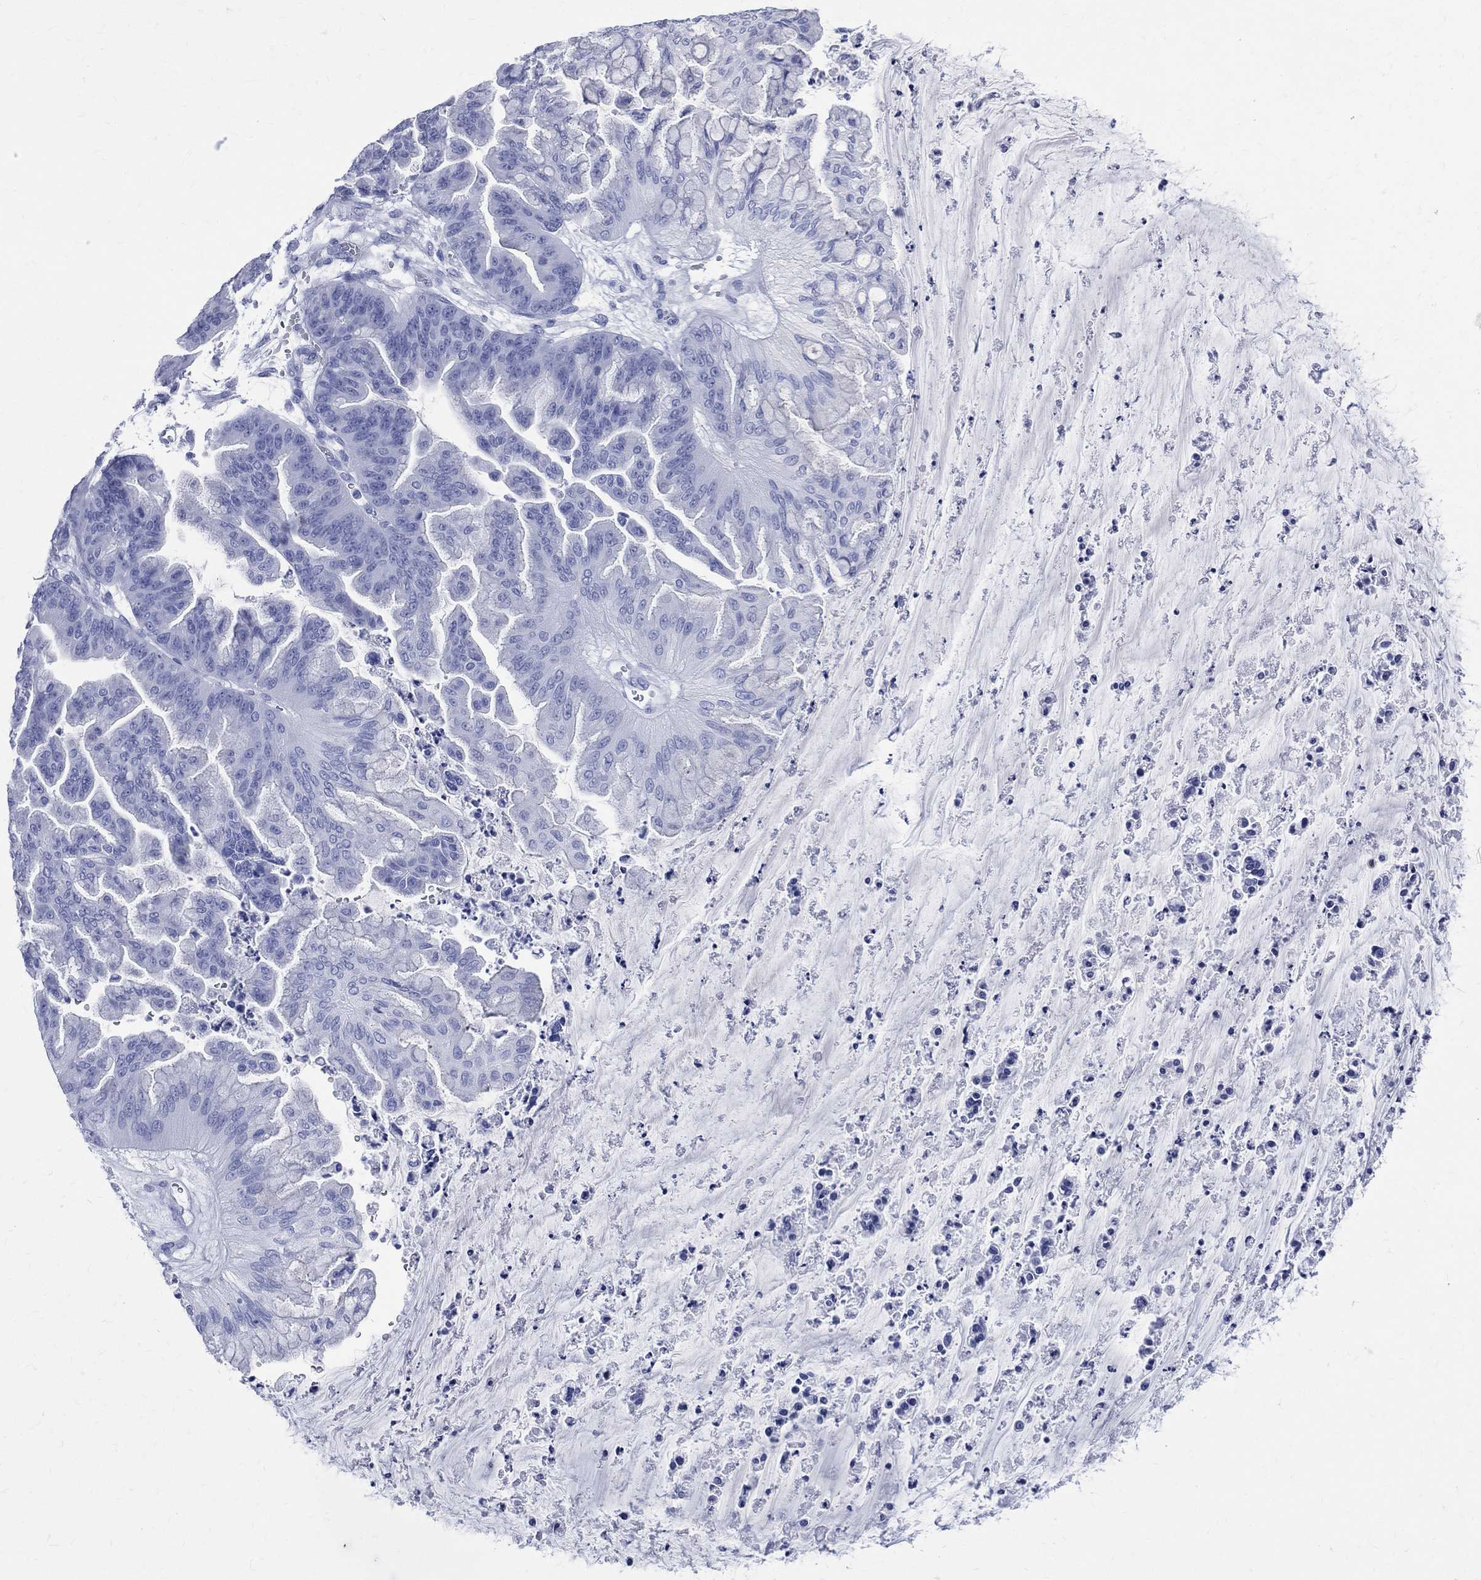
{"staining": {"intensity": "negative", "quantity": "none", "location": "none"}, "tissue": "ovarian cancer", "cell_type": "Tumor cells", "image_type": "cancer", "snomed": [{"axis": "morphology", "description": "Cystadenocarcinoma, mucinous, NOS"}, {"axis": "topography", "description": "Ovary"}], "caption": "A high-resolution image shows immunohistochemistry (IHC) staining of ovarian mucinous cystadenocarcinoma, which displays no significant staining in tumor cells.", "gene": "SYP", "patient": {"sex": "female", "age": 67}}